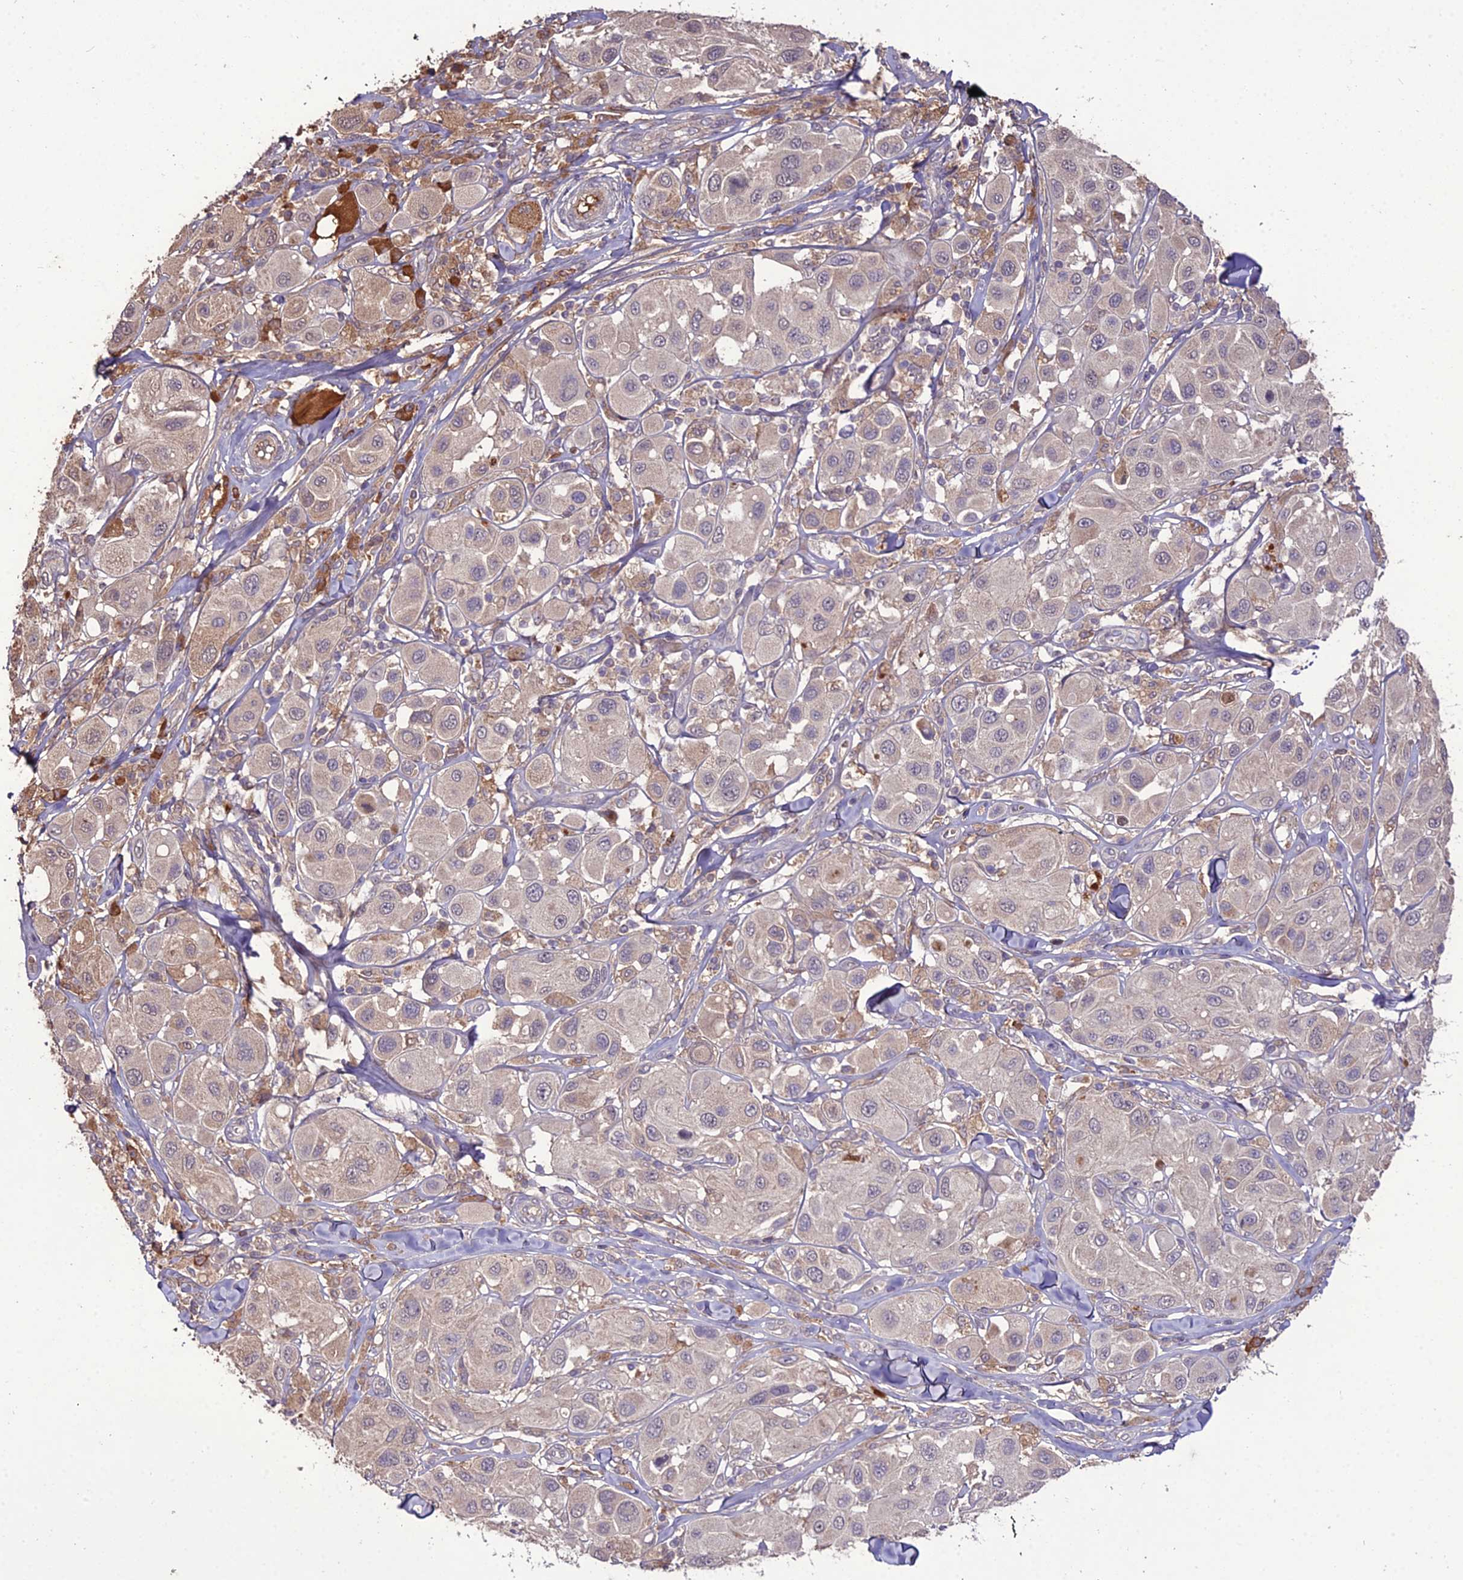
{"staining": {"intensity": "negative", "quantity": "none", "location": "none"}, "tissue": "melanoma", "cell_type": "Tumor cells", "image_type": "cancer", "snomed": [{"axis": "morphology", "description": "Malignant melanoma, Metastatic site"}, {"axis": "topography", "description": "Skin"}], "caption": "This is an immunohistochemistry (IHC) image of human malignant melanoma (metastatic site). There is no staining in tumor cells.", "gene": "KCTD16", "patient": {"sex": "male", "age": 41}}